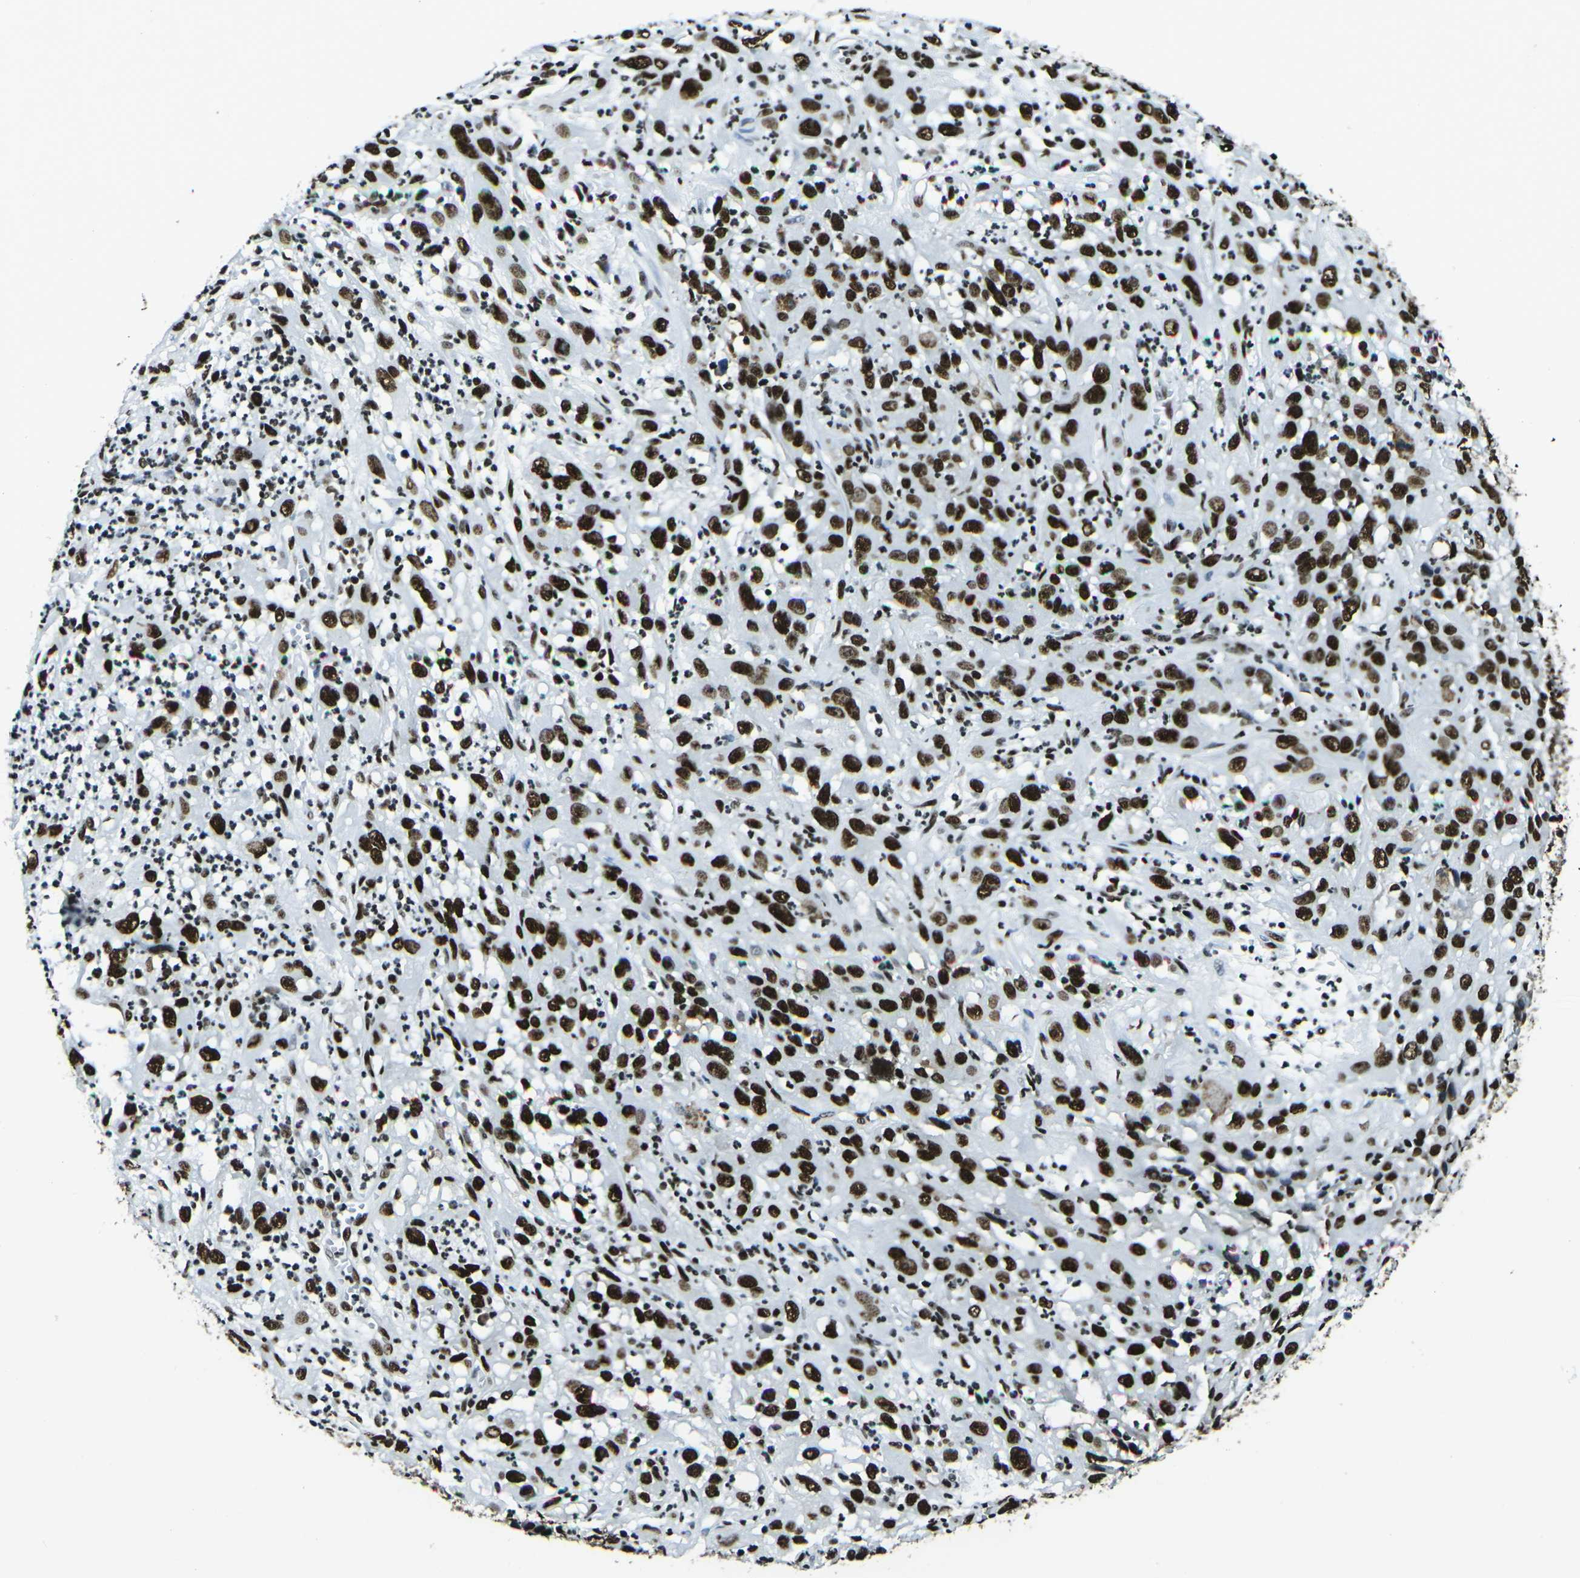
{"staining": {"intensity": "strong", "quantity": ">75%", "location": "nuclear"}, "tissue": "cervical cancer", "cell_type": "Tumor cells", "image_type": "cancer", "snomed": [{"axis": "morphology", "description": "Squamous cell carcinoma, NOS"}, {"axis": "topography", "description": "Cervix"}], "caption": "IHC histopathology image of cervical cancer (squamous cell carcinoma) stained for a protein (brown), which exhibits high levels of strong nuclear staining in approximately >75% of tumor cells.", "gene": "HNRNPL", "patient": {"sex": "female", "age": 32}}